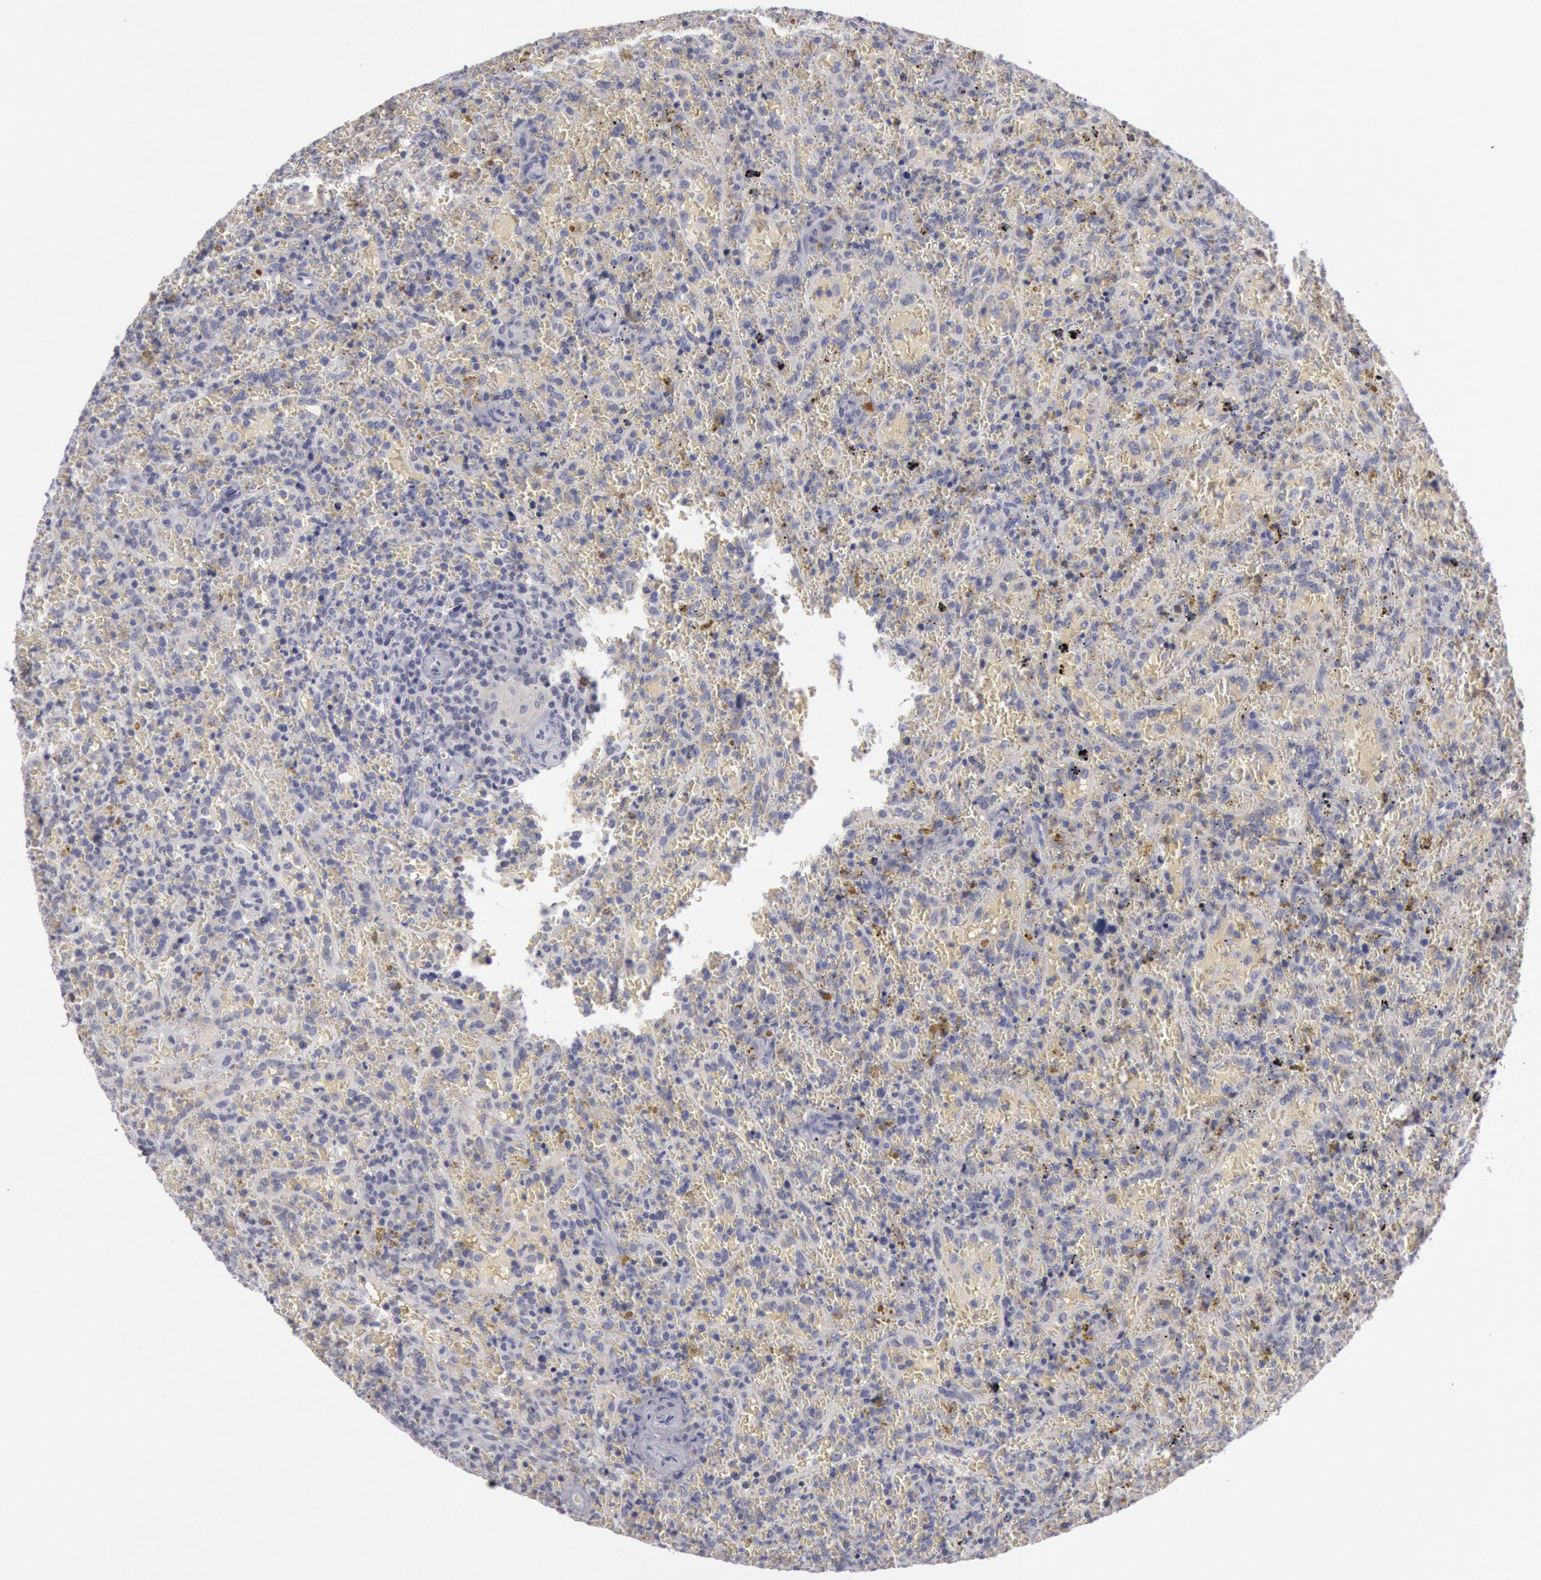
{"staining": {"intensity": "negative", "quantity": "none", "location": "none"}, "tissue": "lymphoma", "cell_type": "Tumor cells", "image_type": "cancer", "snomed": [{"axis": "morphology", "description": "Malignant lymphoma, non-Hodgkin's type, High grade"}, {"axis": "topography", "description": "Spleen"}, {"axis": "topography", "description": "Lymph node"}], "caption": "A high-resolution micrograph shows immunohistochemistry (IHC) staining of lymphoma, which shows no significant staining in tumor cells.", "gene": "KRT16", "patient": {"sex": "female", "age": 70}}